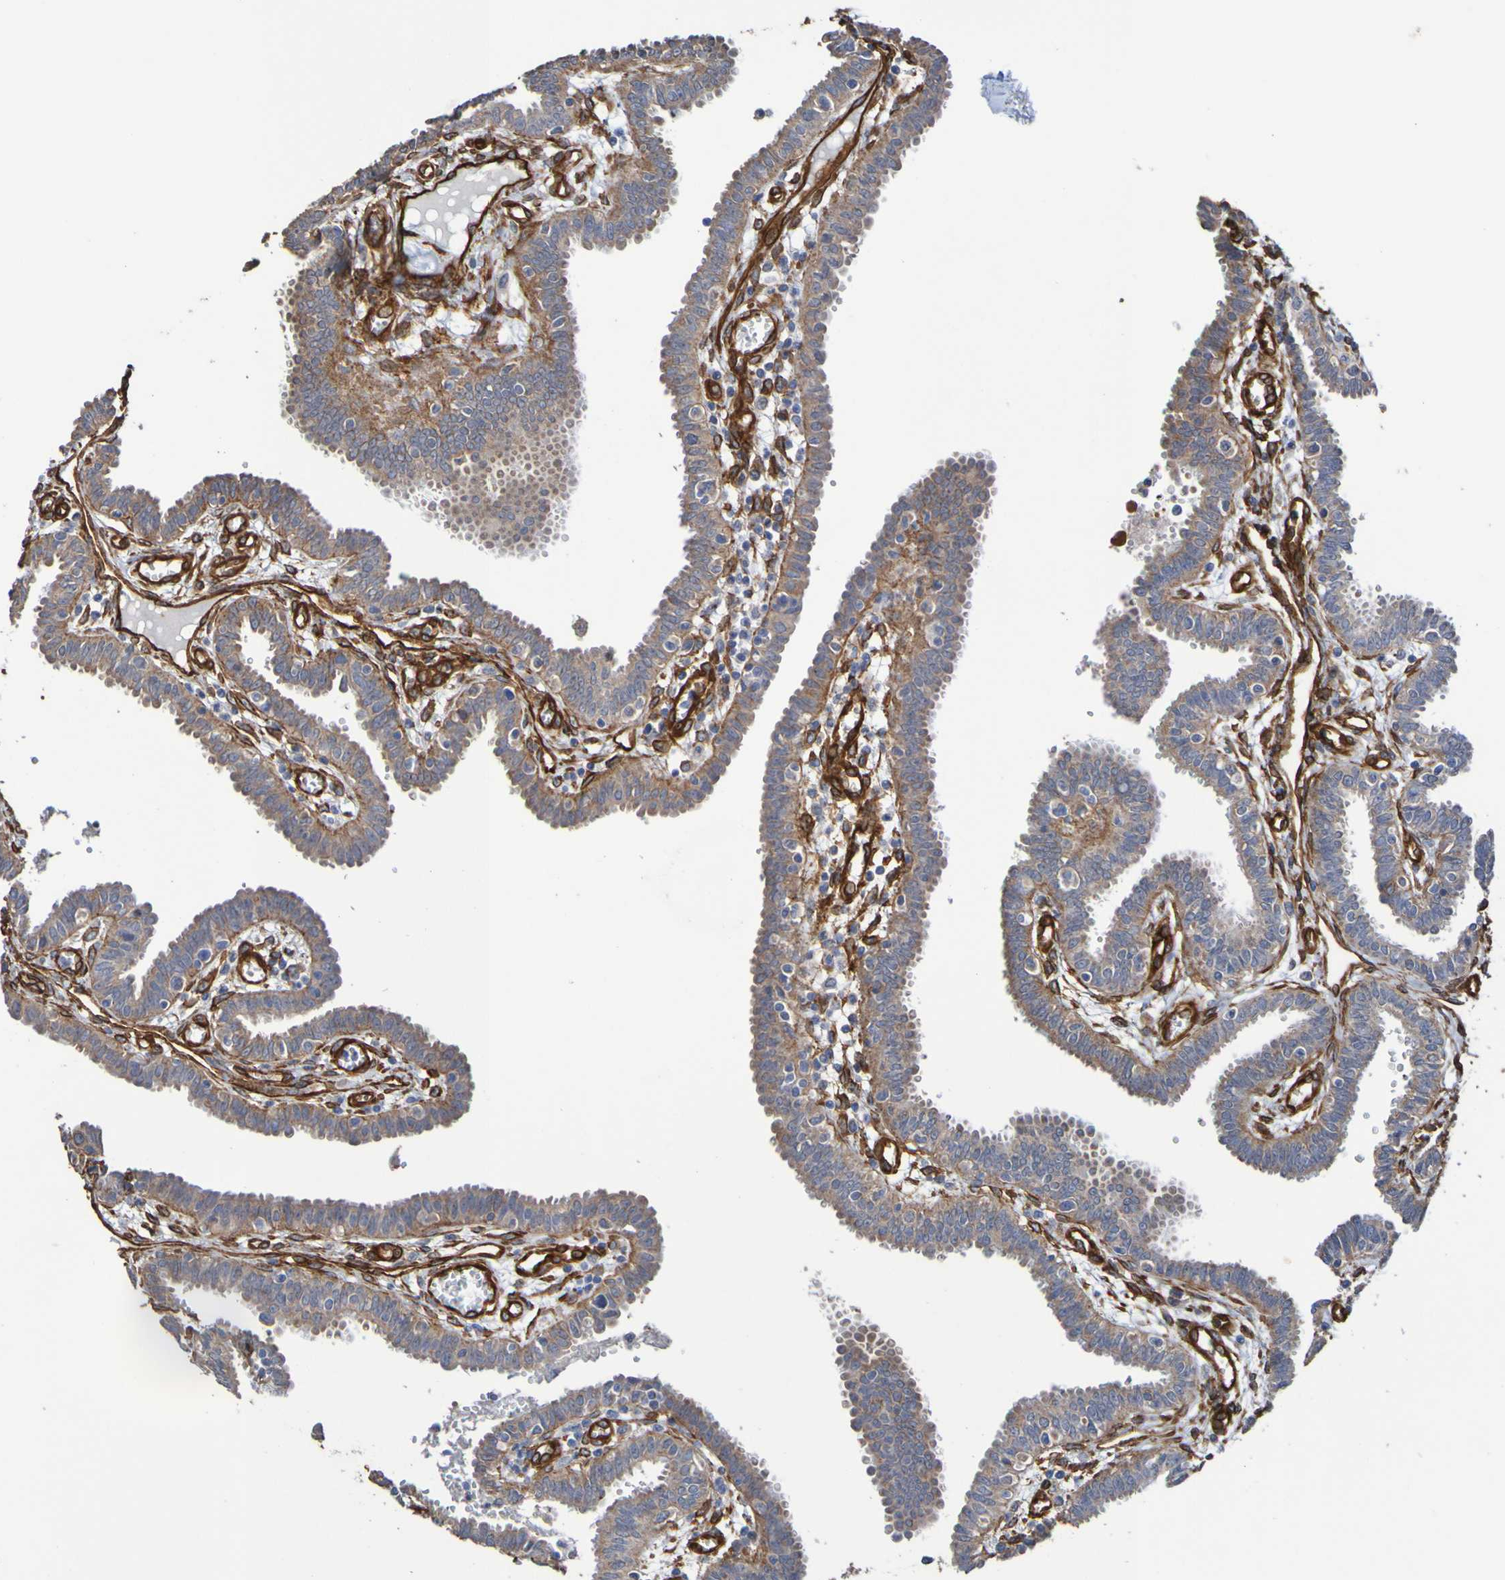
{"staining": {"intensity": "moderate", "quantity": ">75%", "location": "cytoplasmic/membranous"}, "tissue": "fallopian tube", "cell_type": "Glandular cells", "image_type": "normal", "snomed": [{"axis": "morphology", "description": "Normal tissue, NOS"}, {"axis": "topography", "description": "Fallopian tube"}], "caption": "Brown immunohistochemical staining in unremarkable human fallopian tube exhibits moderate cytoplasmic/membranous positivity in about >75% of glandular cells. (DAB (3,3'-diaminobenzidine) IHC with brightfield microscopy, high magnification).", "gene": "ELMOD3", "patient": {"sex": "female", "age": 32}}